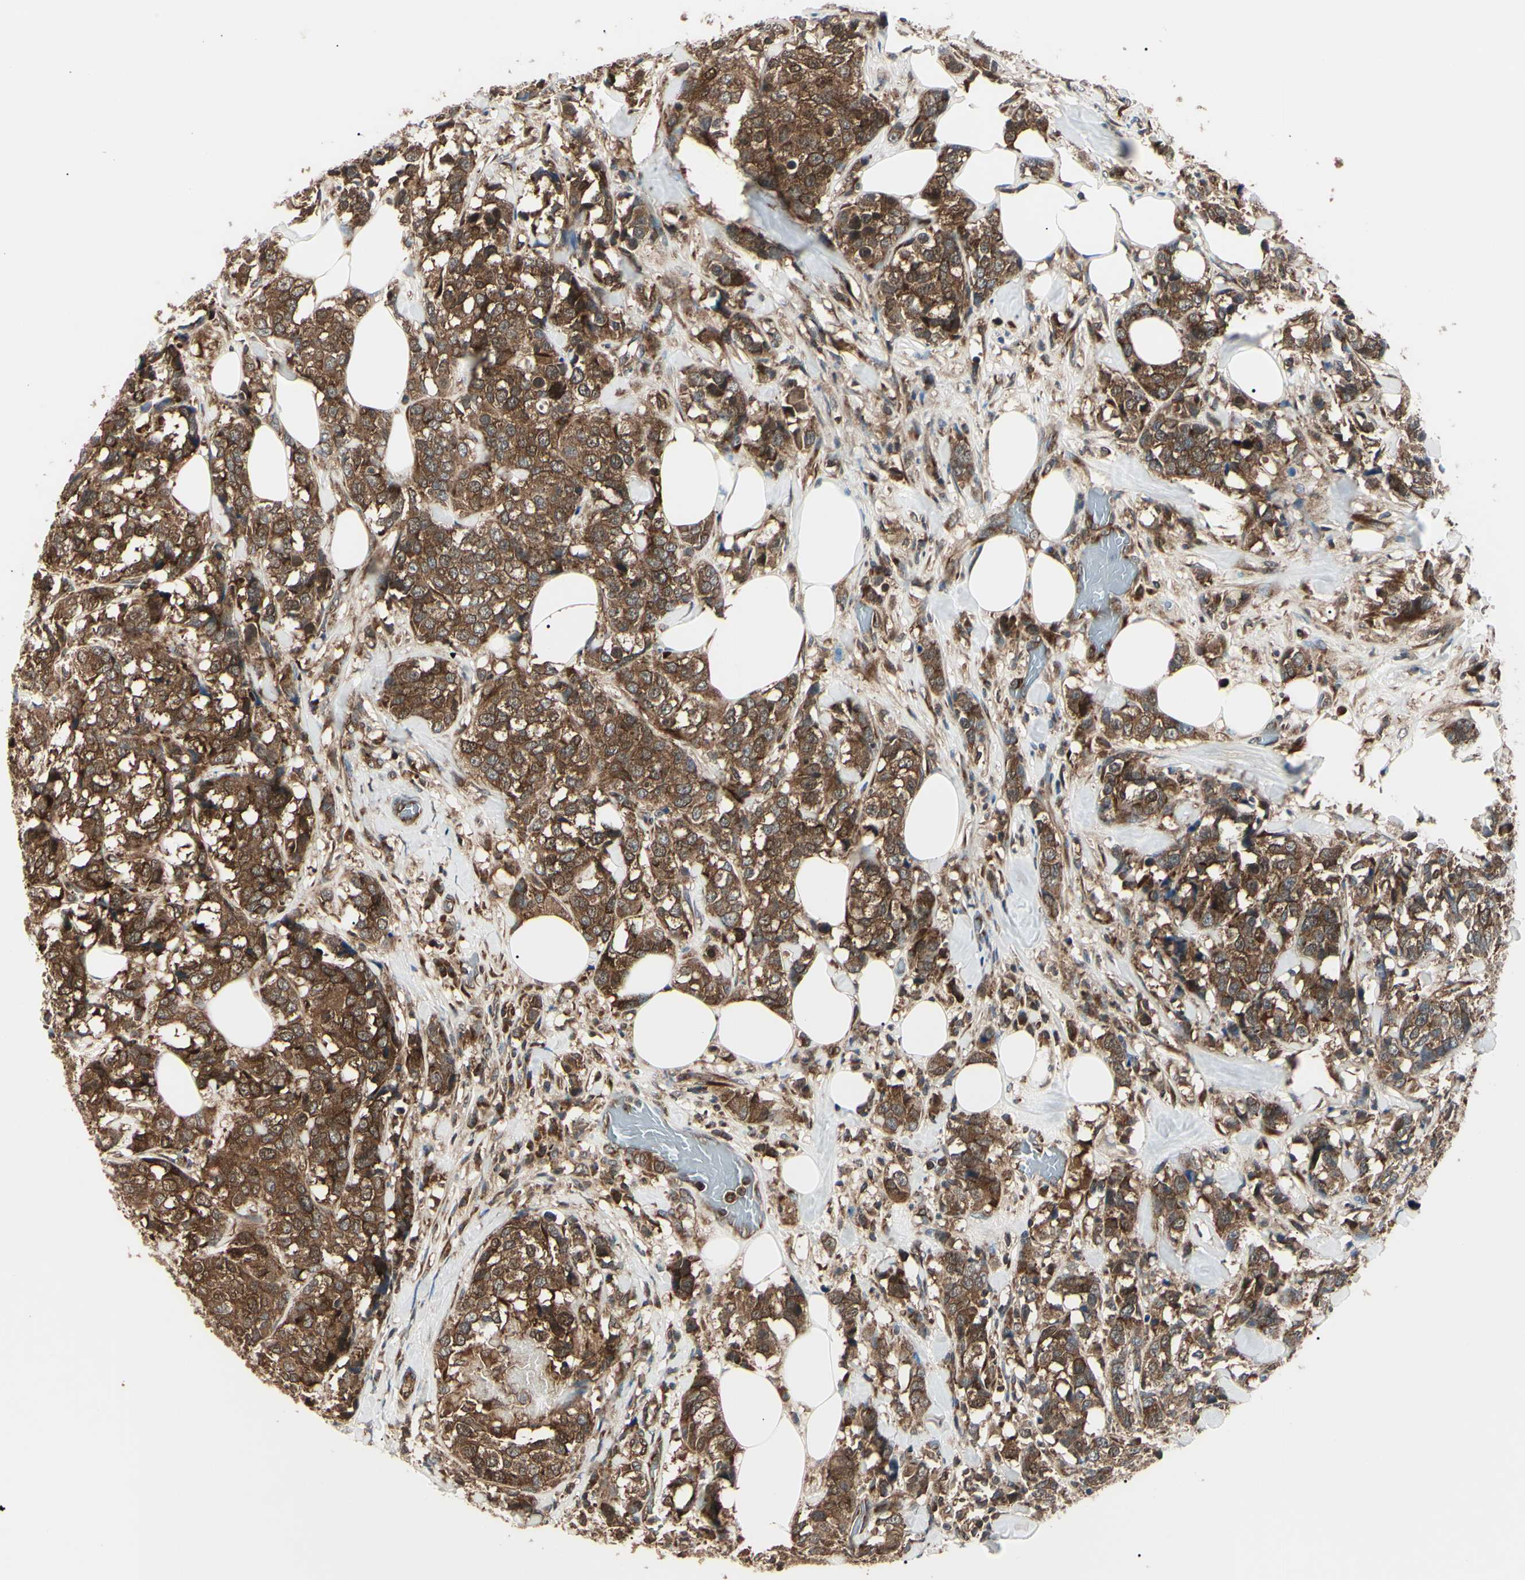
{"staining": {"intensity": "strong", "quantity": ">75%", "location": "cytoplasmic/membranous,nuclear"}, "tissue": "breast cancer", "cell_type": "Tumor cells", "image_type": "cancer", "snomed": [{"axis": "morphology", "description": "Lobular carcinoma"}, {"axis": "topography", "description": "Breast"}], "caption": "Protein expression analysis of breast lobular carcinoma shows strong cytoplasmic/membranous and nuclear staining in about >75% of tumor cells.", "gene": "MAPRE1", "patient": {"sex": "female", "age": 59}}